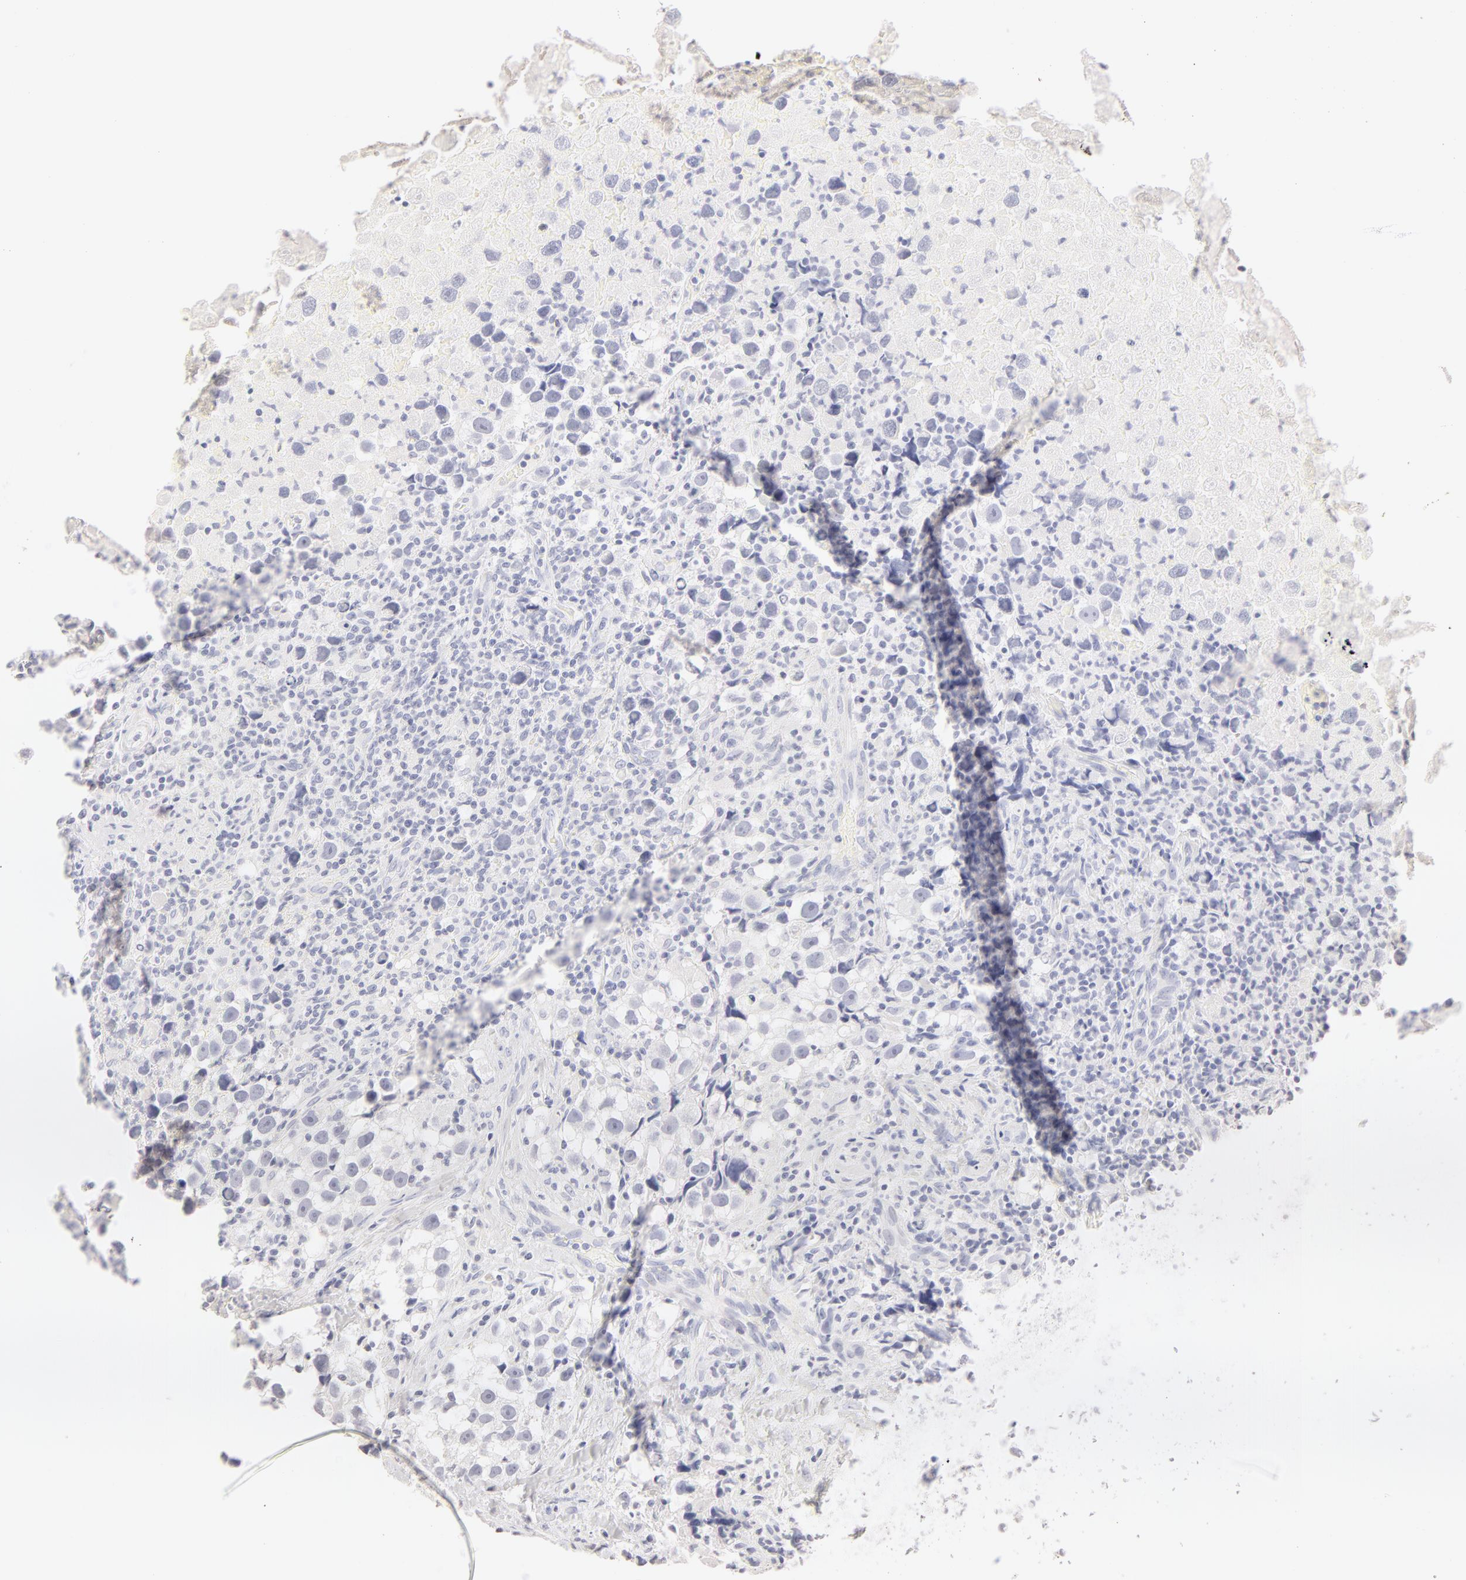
{"staining": {"intensity": "negative", "quantity": "none", "location": "none"}, "tissue": "testis cancer", "cell_type": "Tumor cells", "image_type": "cancer", "snomed": [{"axis": "morphology", "description": "Seminoma, NOS"}, {"axis": "topography", "description": "Testis"}], "caption": "Immunohistochemical staining of human testis cancer shows no significant staining in tumor cells.", "gene": "LGALS7B", "patient": {"sex": "male", "age": 43}}